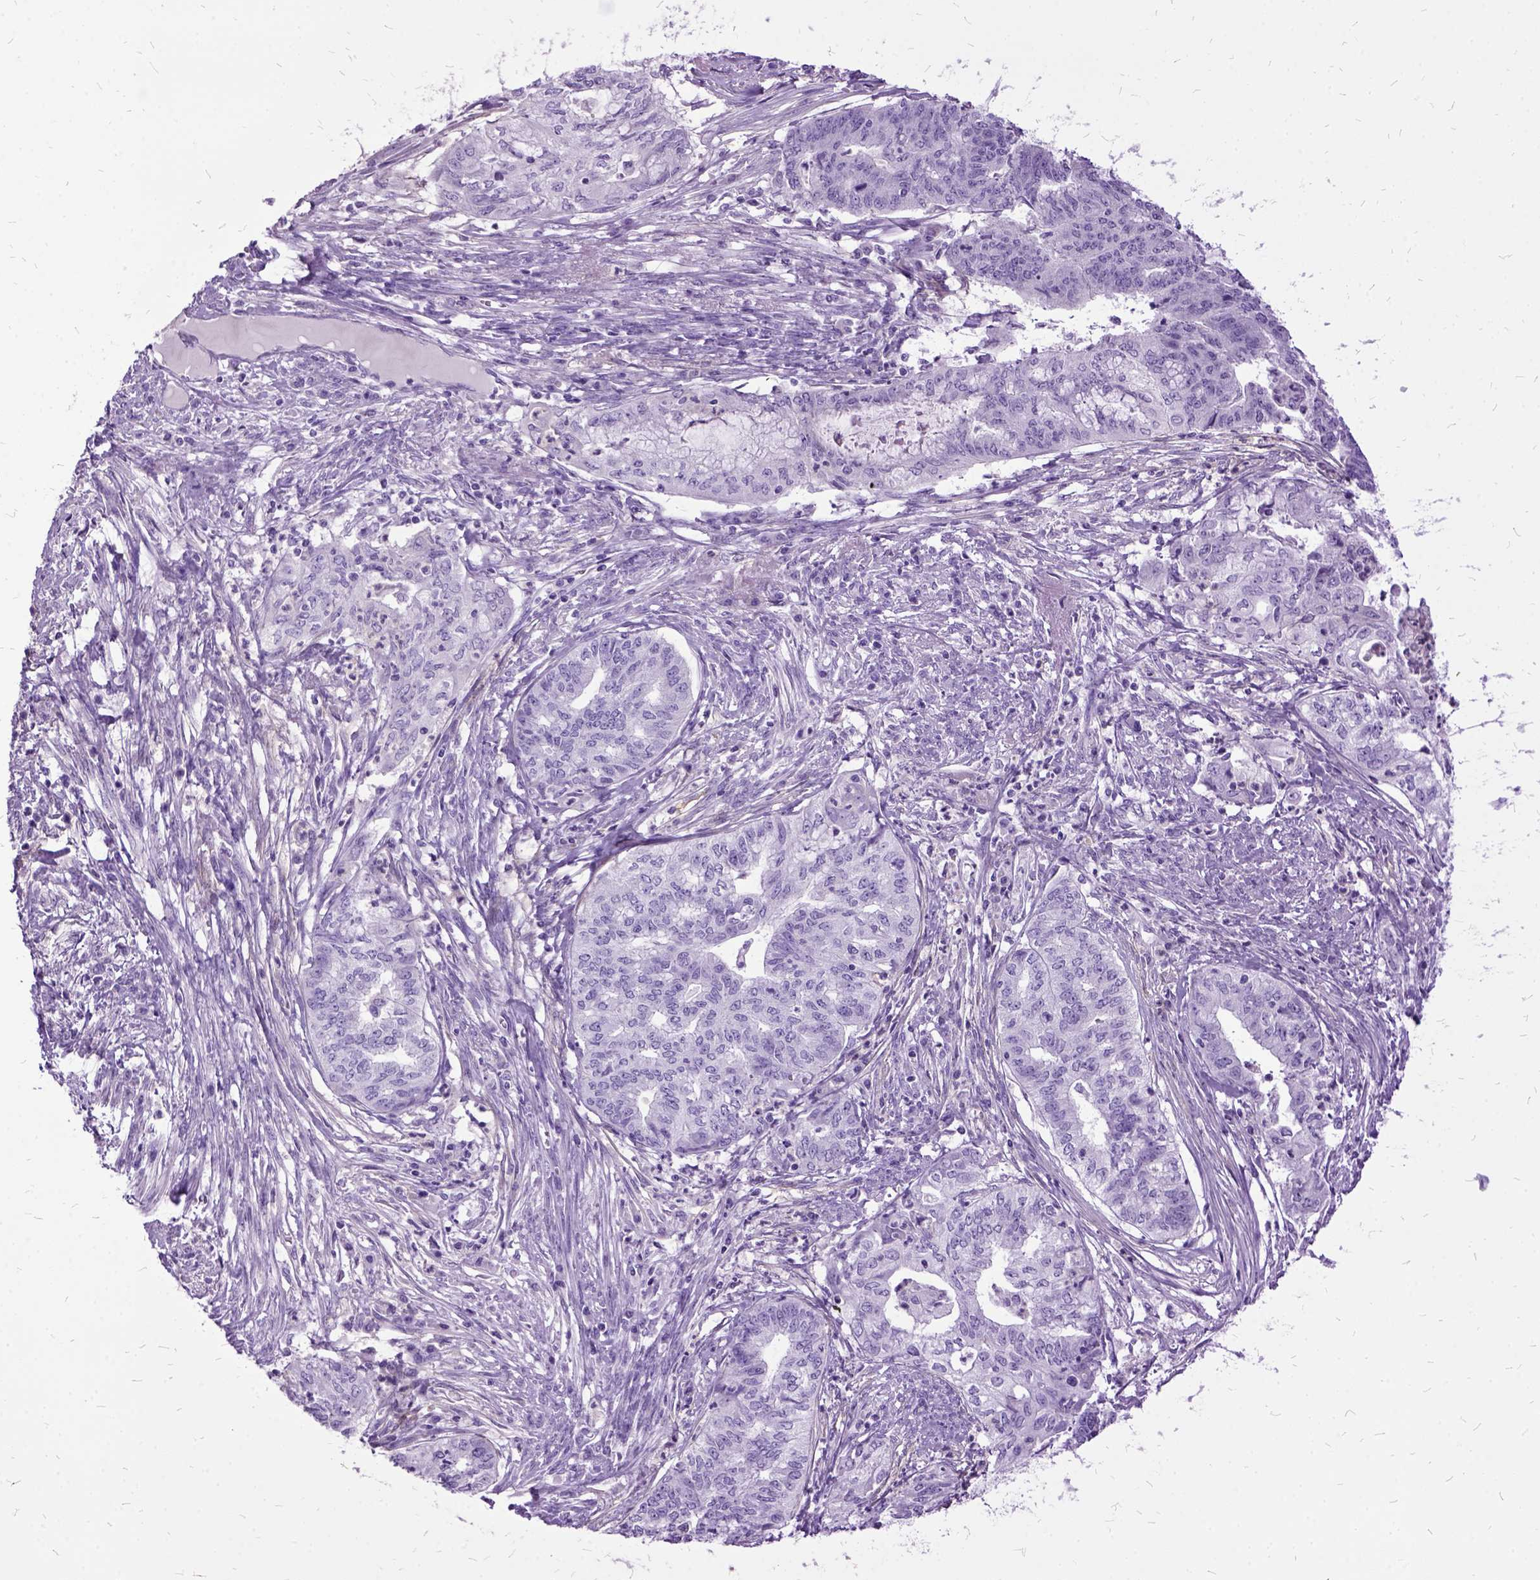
{"staining": {"intensity": "negative", "quantity": "none", "location": "none"}, "tissue": "endometrial cancer", "cell_type": "Tumor cells", "image_type": "cancer", "snomed": [{"axis": "morphology", "description": "Adenocarcinoma, NOS"}, {"axis": "topography", "description": "Endometrium"}], "caption": "Immunohistochemical staining of human endometrial cancer (adenocarcinoma) shows no significant positivity in tumor cells. The staining was performed using DAB to visualize the protein expression in brown, while the nuclei were stained in blue with hematoxylin (Magnification: 20x).", "gene": "MME", "patient": {"sex": "female", "age": 79}}